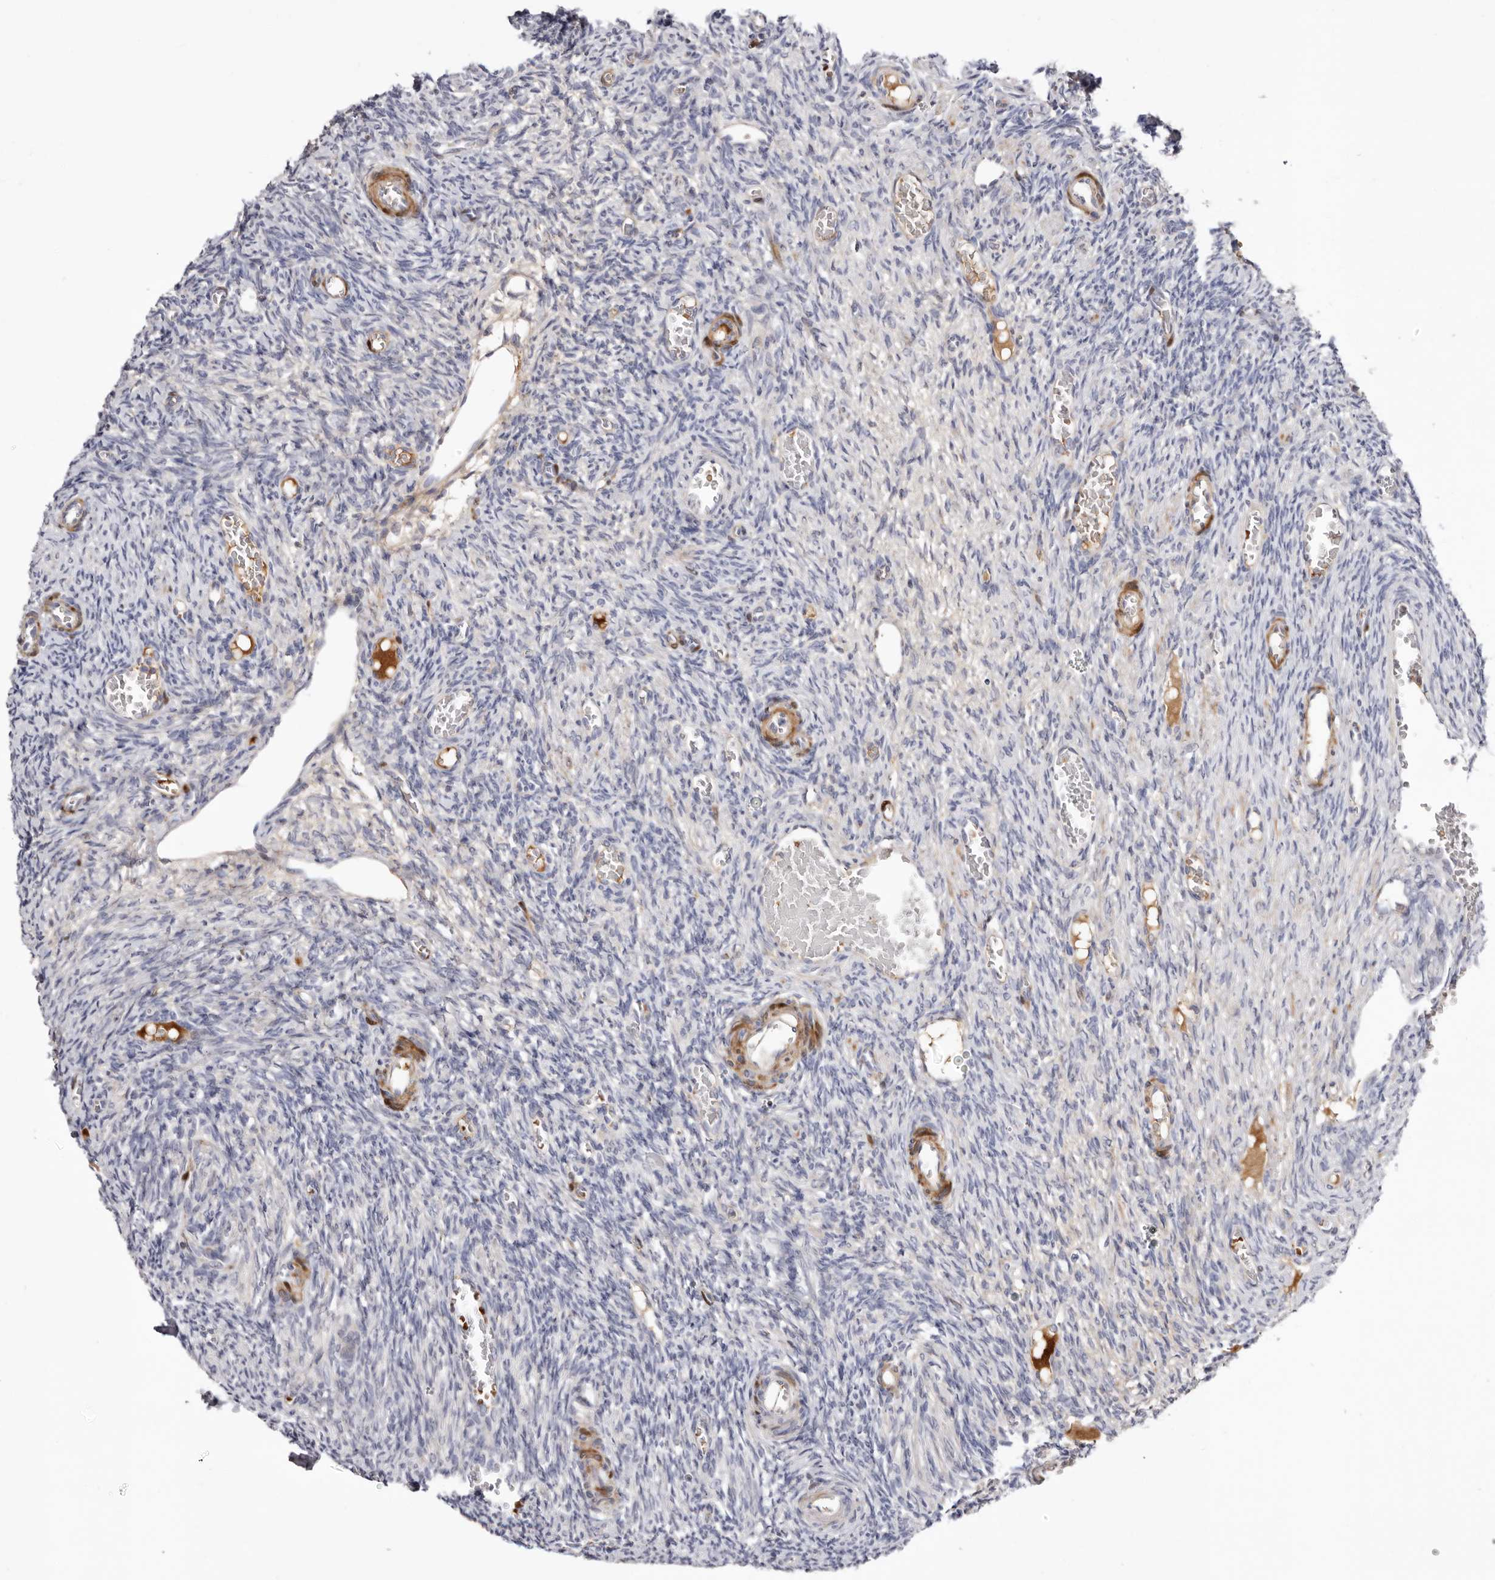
{"staining": {"intensity": "negative", "quantity": "none", "location": "none"}, "tissue": "ovary", "cell_type": "Ovarian stroma cells", "image_type": "normal", "snomed": [{"axis": "morphology", "description": "Normal tissue, NOS"}, {"axis": "topography", "description": "Ovary"}], "caption": "Histopathology image shows no protein positivity in ovarian stroma cells of benign ovary. (DAB (3,3'-diaminobenzidine) immunohistochemistry visualized using brightfield microscopy, high magnification).", "gene": "LMLN", "patient": {"sex": "female", "age": 27}}